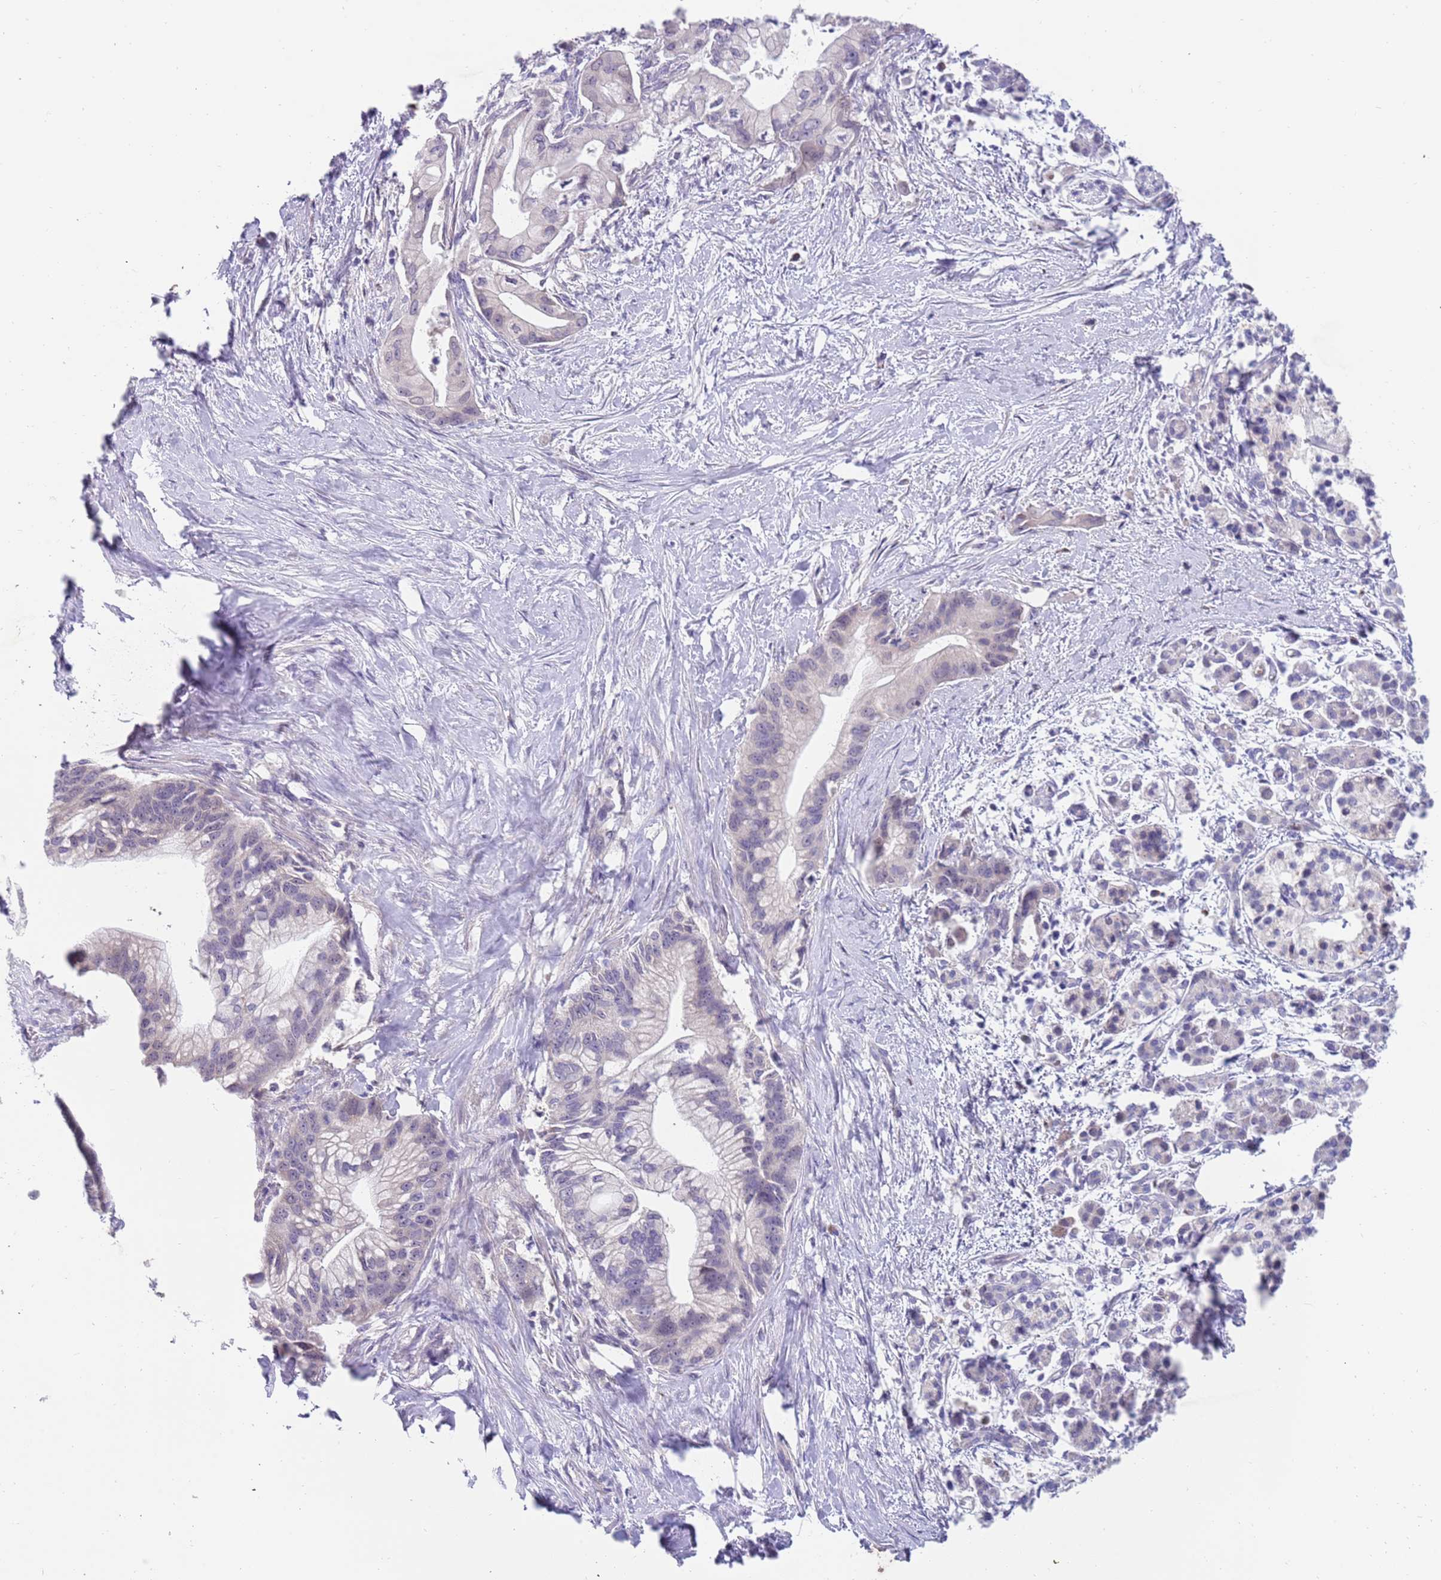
{"staining": {"intensity": "negative", "quantity": "none", "location": "none"}, "tissue": "pancreatic cancer", "cell_type": "Tumor cells", "image_type": "cancer", "snomed": [{"axis": "morphology", "description": "Adenocarcinoma, NOS"}, {"axis": "topography", "description": "Pancreas"}], "caption": "Immunohistochemistry of pancreatic adenocarcinoma shows no positivity in tumor cells.", "gene": "ZNF746", "patient": {"sex": "male", "age": 68}}